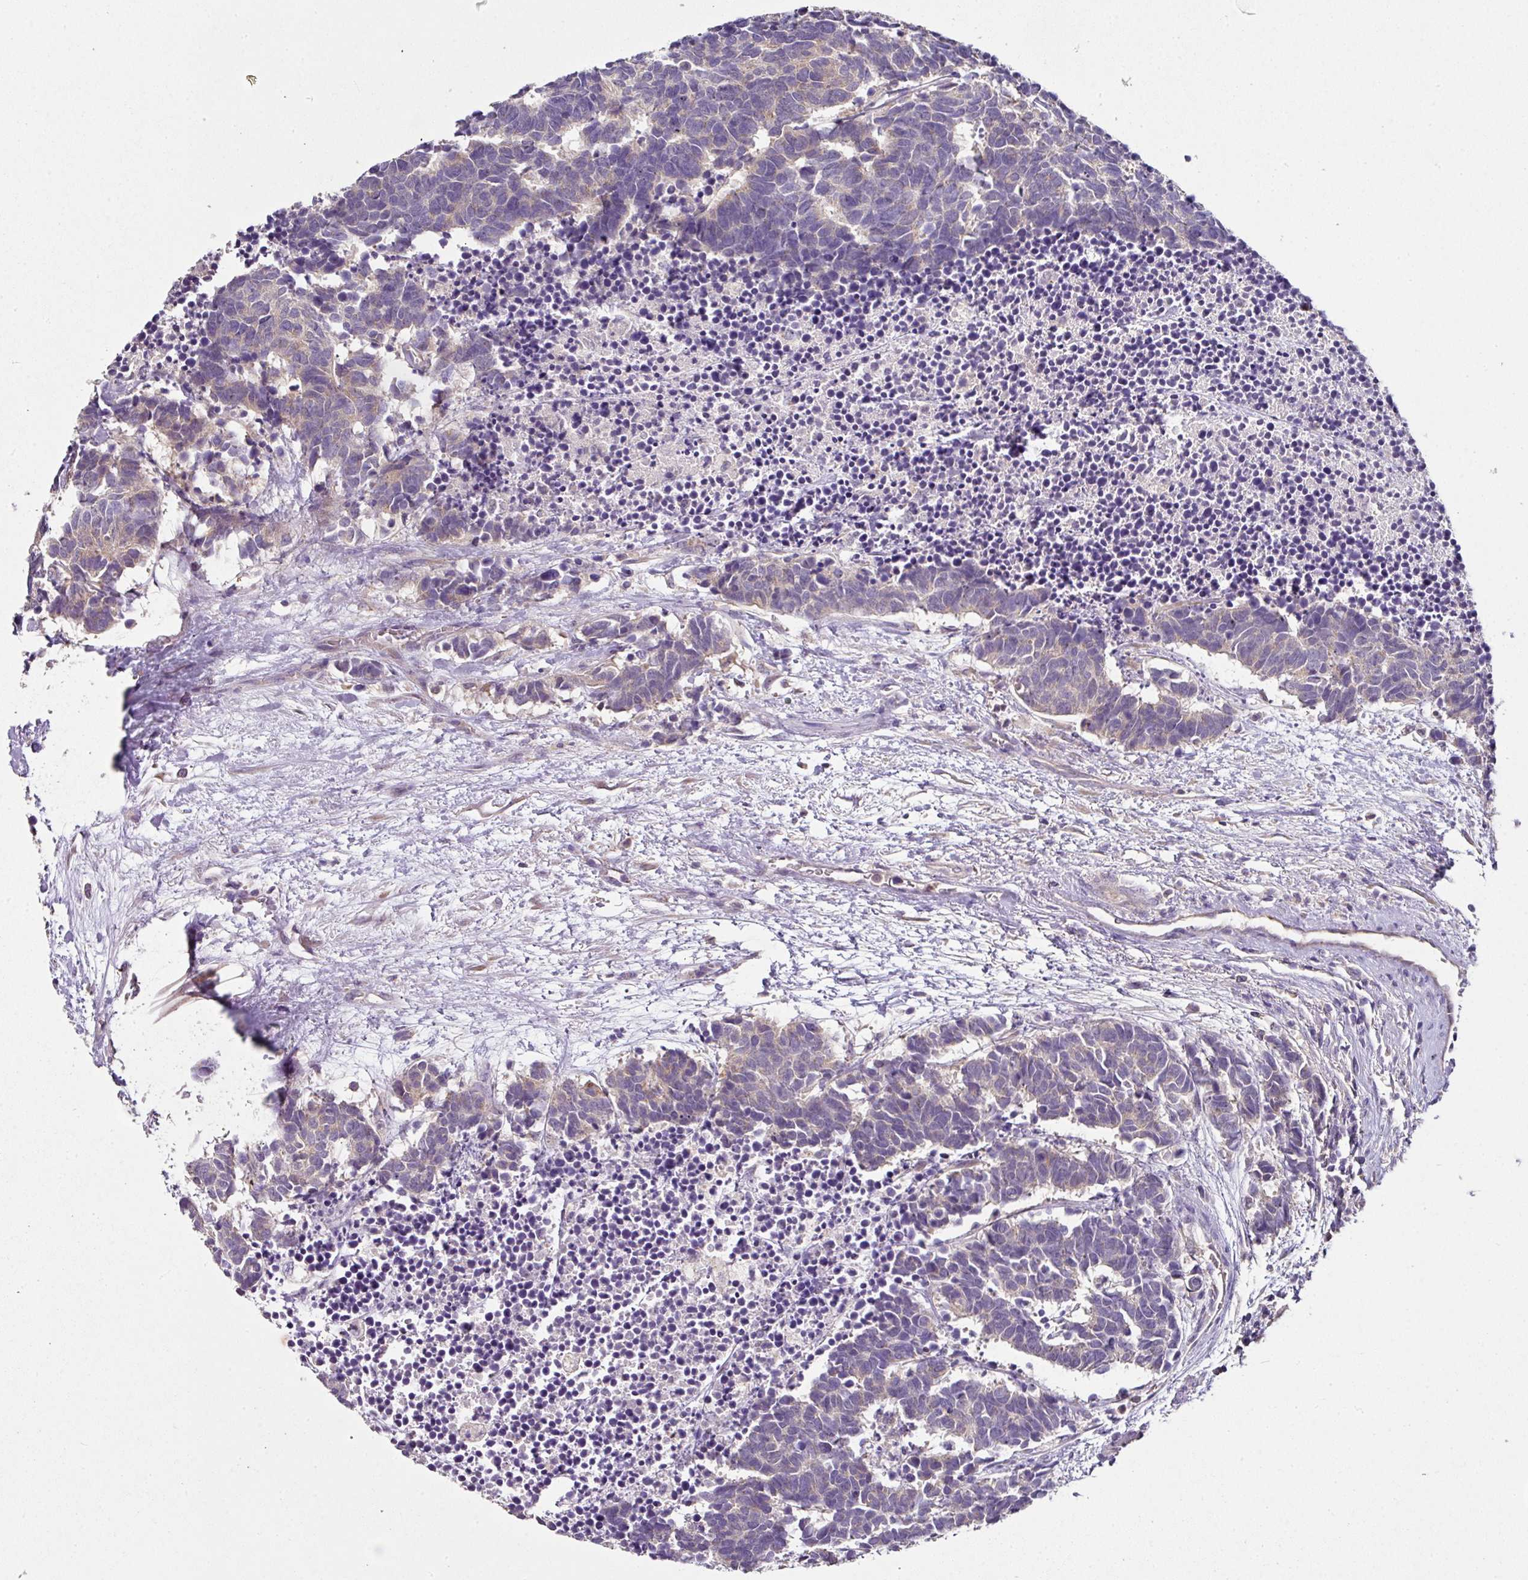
{"staining": {"intensity": "weak", "quantity": "<25%", "location": "cytoplasmic/membranous"}, "tissue": "carcinoid", "cell_type": "Tumor cells", "image_type": "cancer", "snomed": [{"axis": "morphology", "description": "Carcinoma, NOS"}, {"axis": "morphology", "description": "Carcinoid, malignant, NOS"}, {"axis": "topography", "description": "Urinary bladder"}], "caption": "High magnification brightfield microscopy of carcinoid stained with DAB (brown) and counterstained with hematoxylin (blue): tumor cells show no significant expression. Brightfield microscopy of IHC stained with DAB (brown) and hematoxylin (blue), captured at high magnification.", "gene": "SKIC2", "patient": {"sex": "male", "age": 57}}